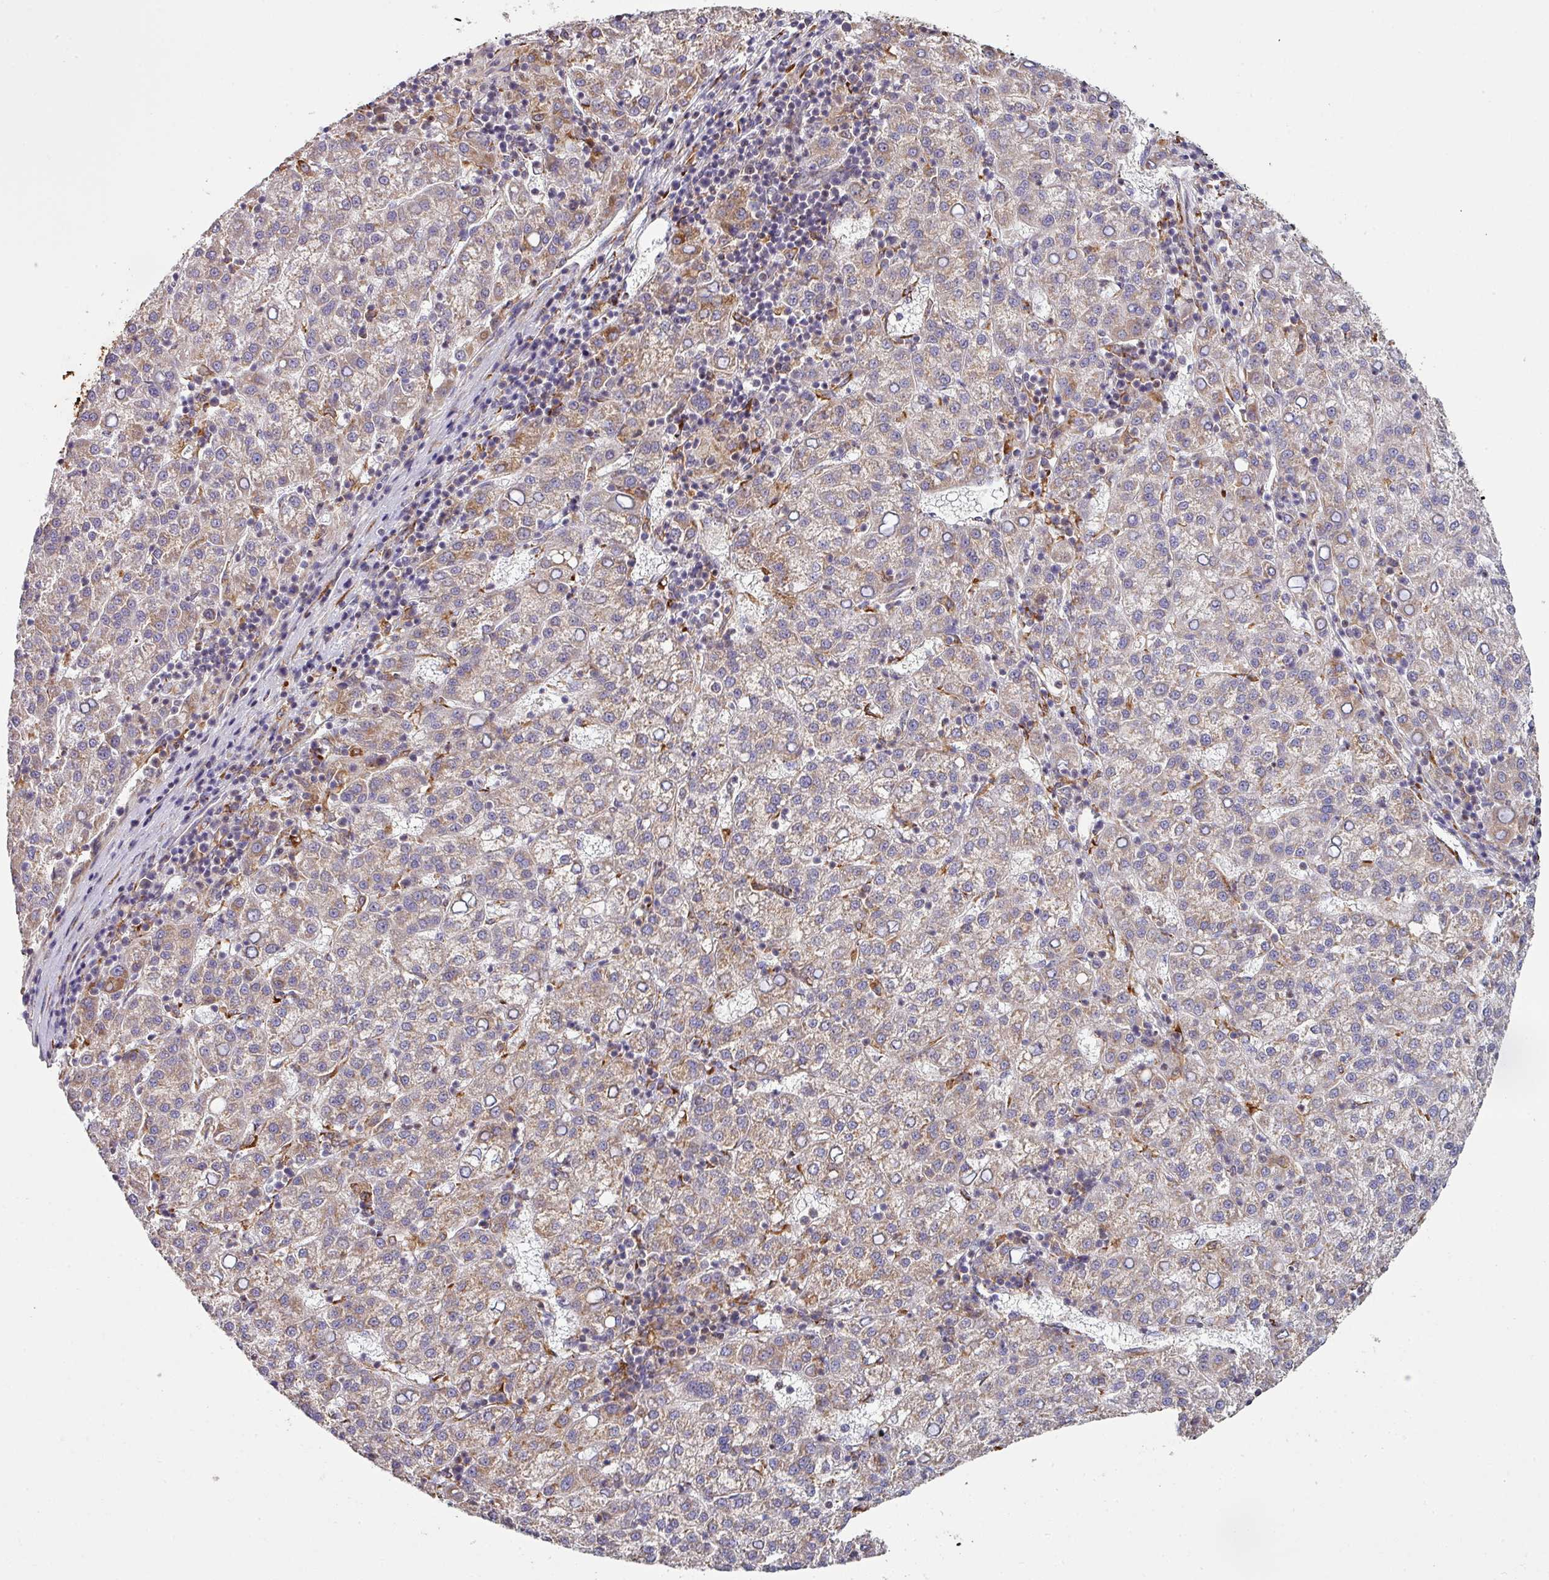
{"staining": {"intensity": "weak", "quantity": "25%-75%", "location": "cytoplasmic/membranous"}, "tissue": "liver cancer", "cell_type": "Tumor cells", "image_type": "cancer", "snomed": [{"axis": "morphology", "description": "Carcinoma, Hepatocellular, NOS"}, {"axis": "topography", "description": "Liver"}], "caption": "A photomicrograph of human liver hepatocellular carcinoma stained for a protein reveals weak cytoplasmic/membranous brown staining in tumor cells.", "gene": "ZNF268", "patient": {"sex": "female", "age": 58}}